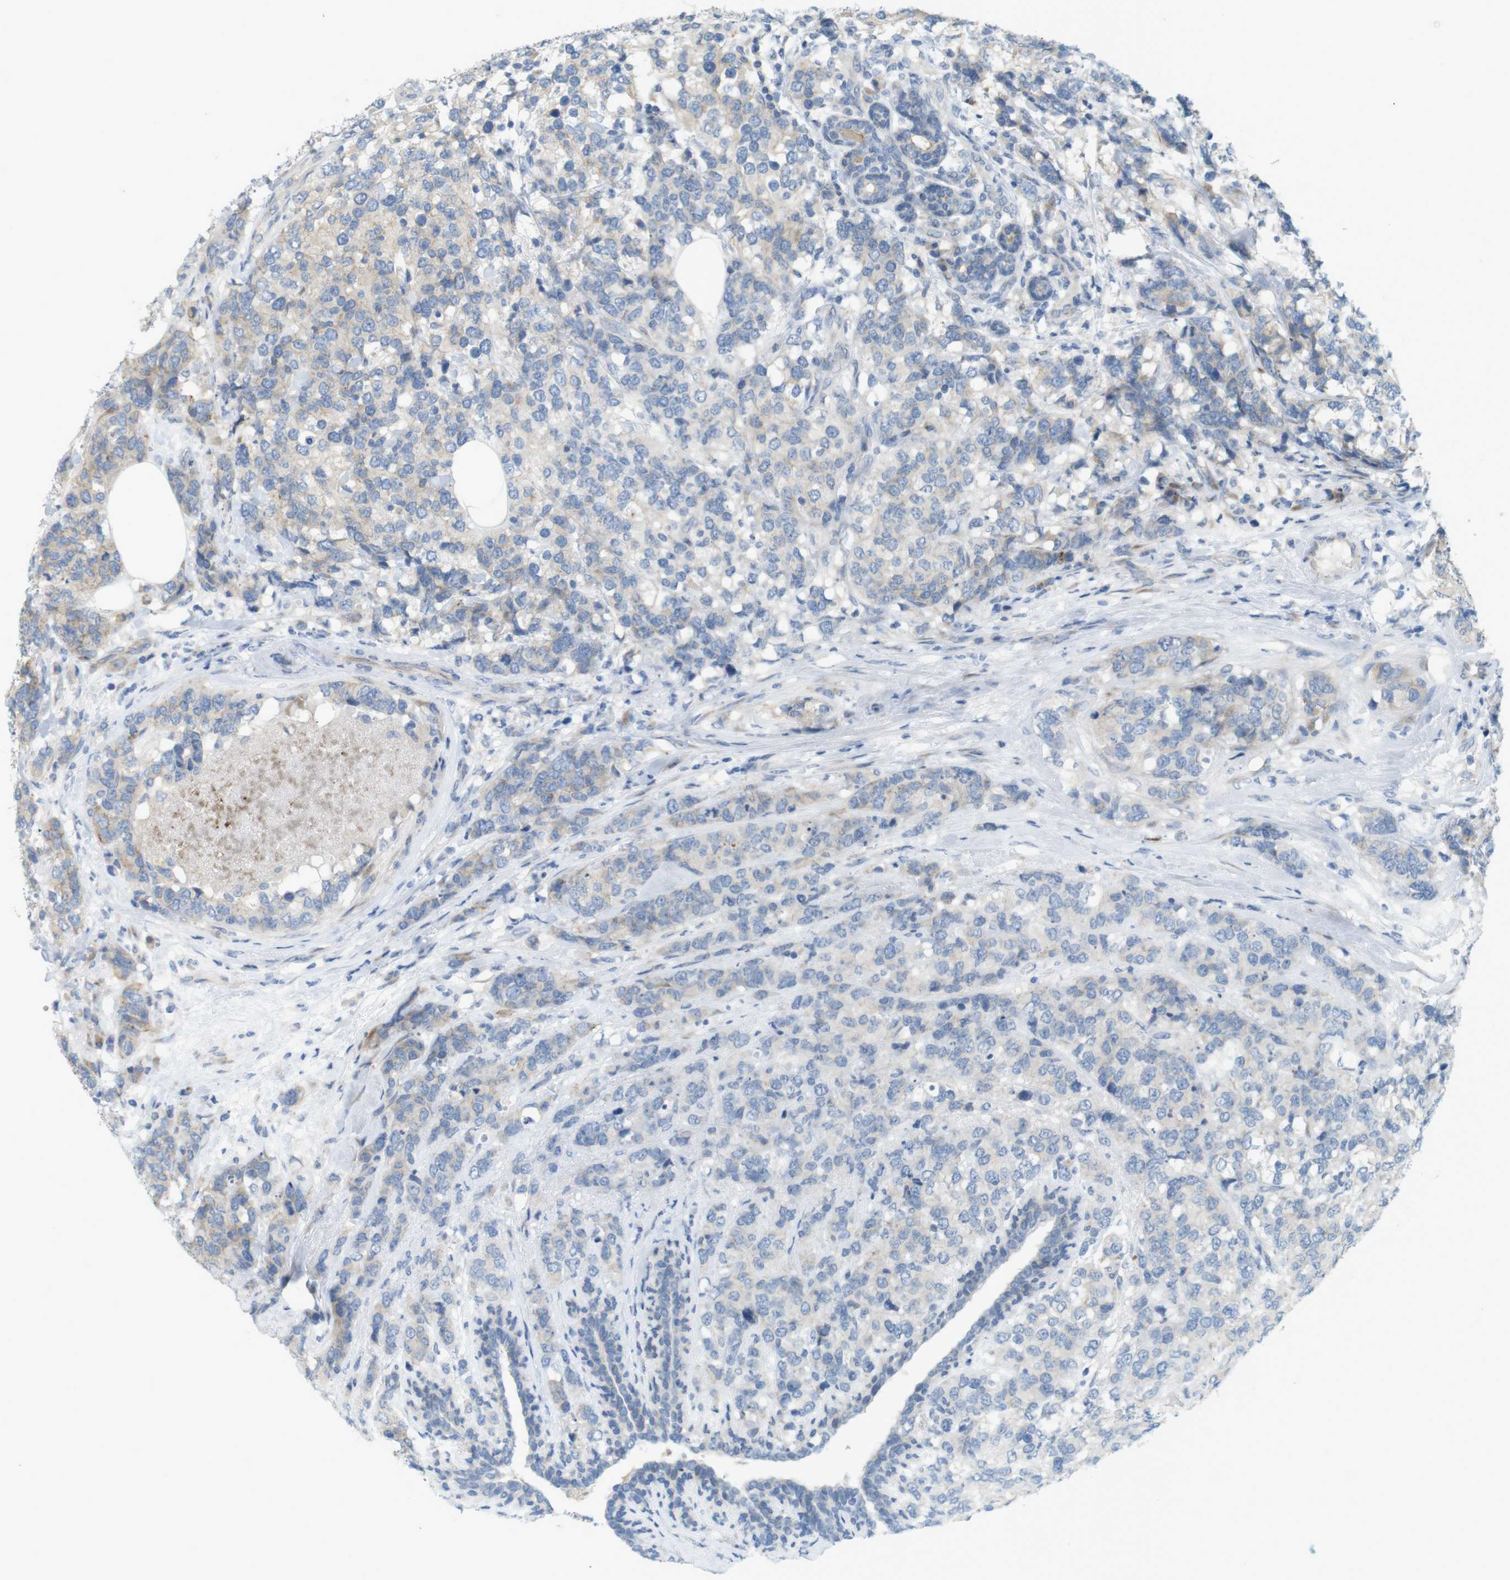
{"staining": {"intensity": "negative", "quantity": "none", "location": "none"}, "tissue": "breast cancer", "cell_type": "Tumor cells", "image_type": "cancer", "snomed": [{"axis": "morphology", "description": "Lobular carcinoma"}, {"axis": "topography", "description": "Breast"}], "caption": "Immunohistochemical staining of lobular carcinoma (breast) shows no significant positivity in tumor cells. The staining was performed using DAB (3,3'-diaminobenzidine) to visualize the protein expression in brown, while the nuclei were stained in blue with hematoxylin (Magnification: 20x).", "gene": "GJC3", "patient": {"sex": "female", "age": 59}}